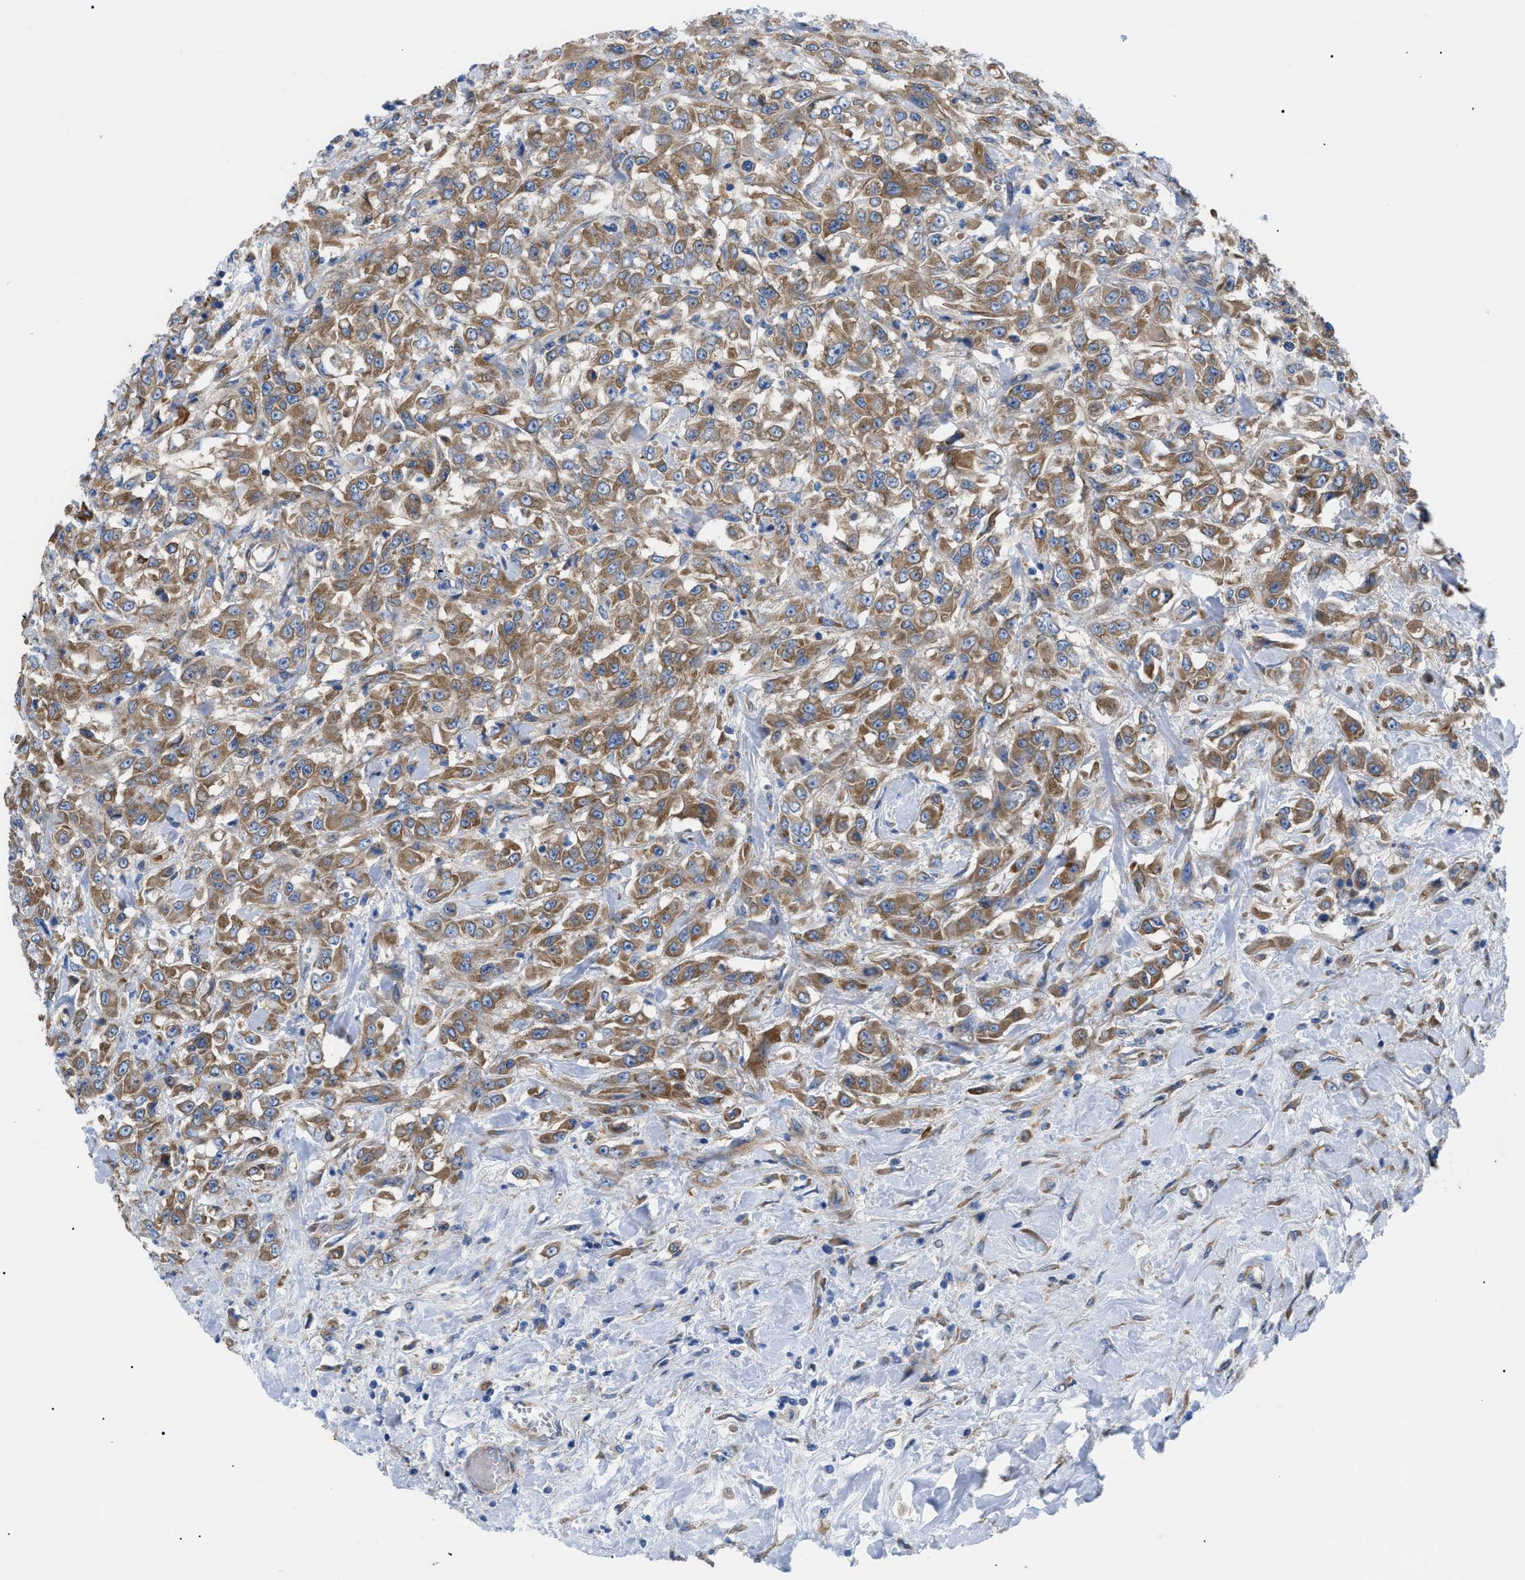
{"staining": {"intensity": "moderate", "quantity": ">75%", "location": "cytoplasmic/membranous"}, "tissue": "urothelial cancer", "cell_type": "Tumor cells", "image_type": "cancer", "snomed": [{"axis": "morphology", "description": "Urothelial carcinoma, High grade"}, {"axis": "topography", "description": "Urinary bladder"}], "caption": "Tumor cells show medium levels of moderate cytoplasmic/membranous positivity in about >75% of cells in urothelial cancer. Ihc stains the protein of interest in brown and the nuclei are stained blue.", "gene": "HSPB8", "patient": {"sex": "male", "age": 46}}